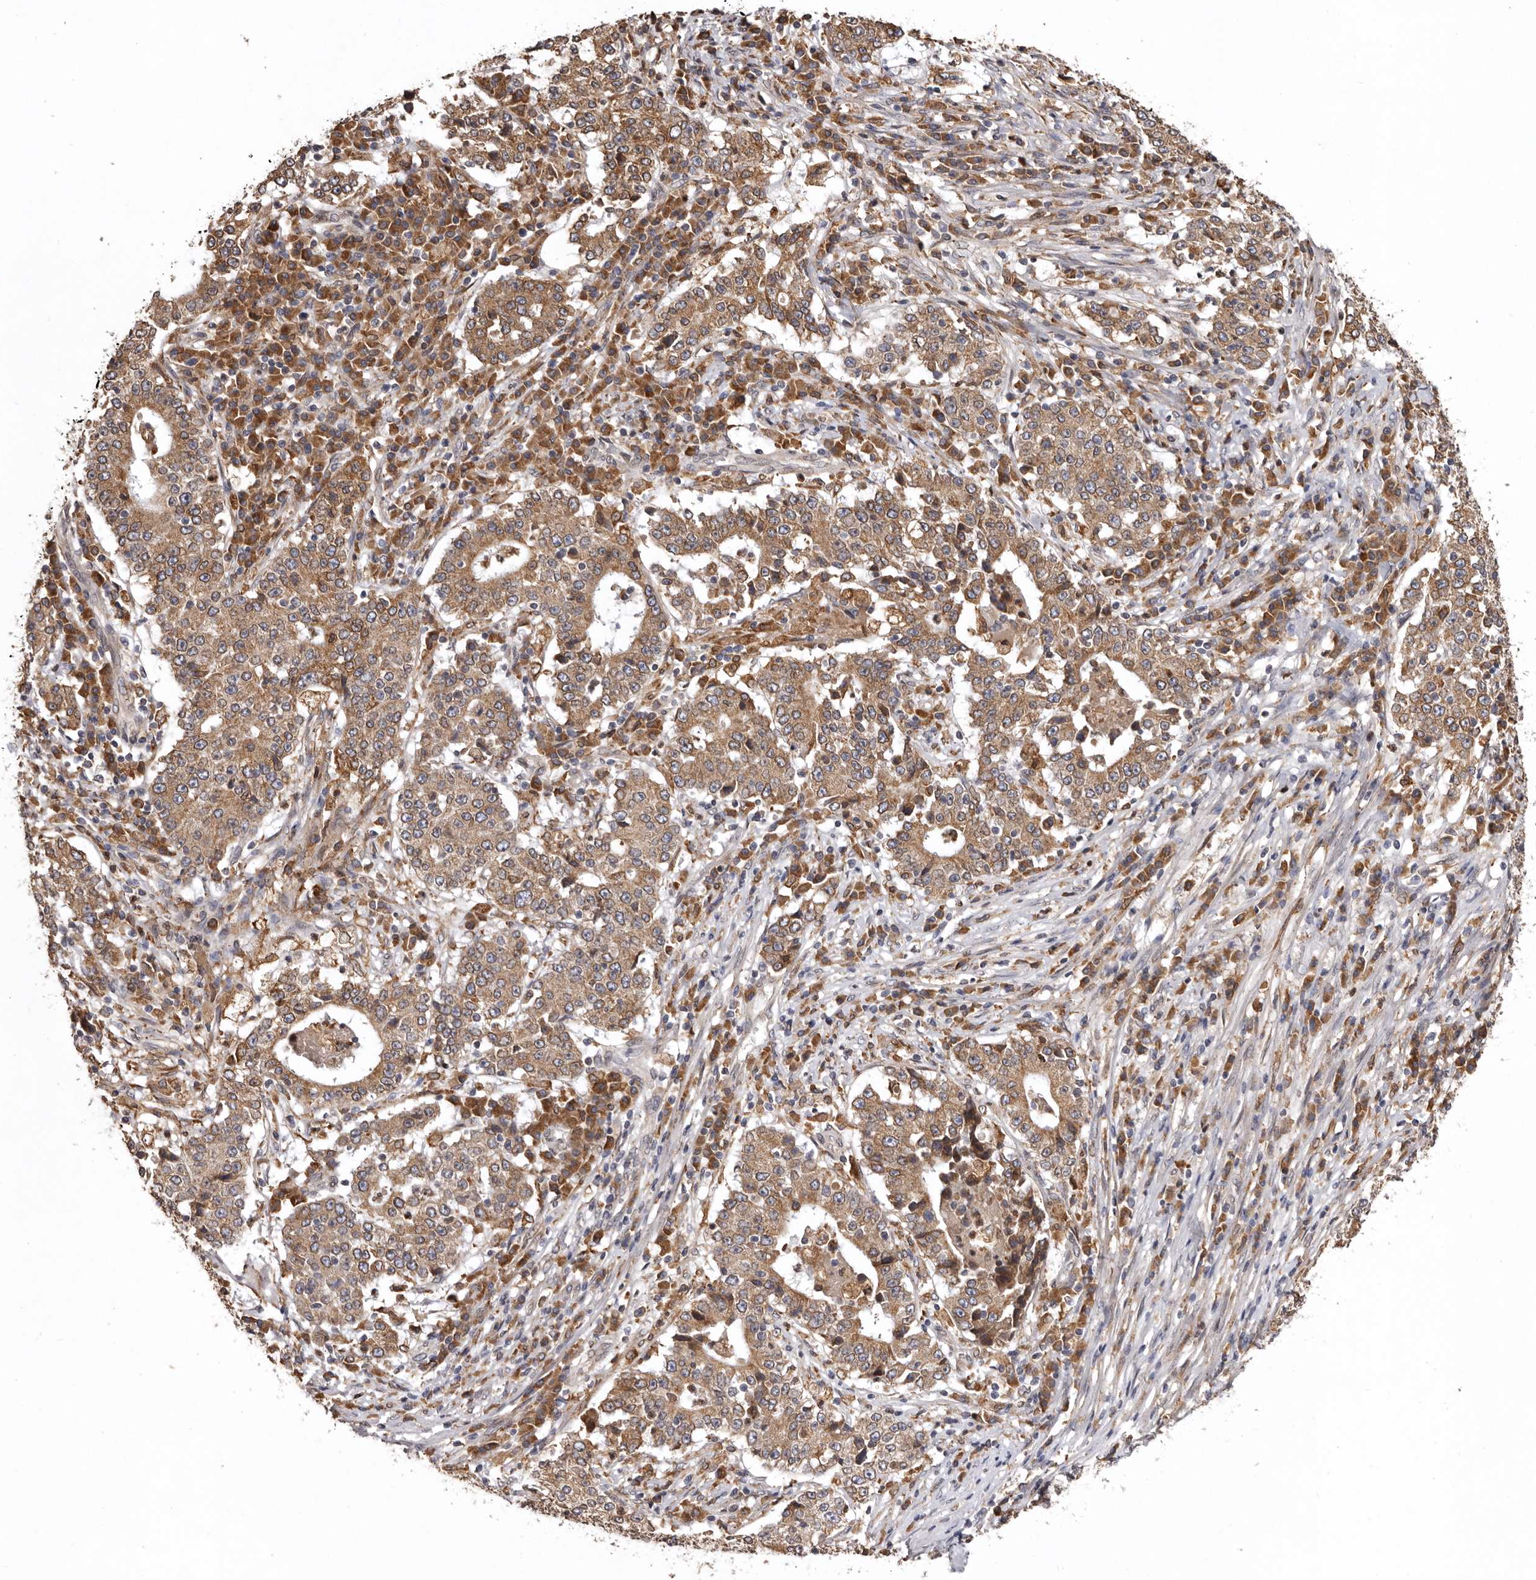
{"staining": {"intensity": "moderate", "quantity": ">75%", "location": "cytoplasmic/membranous"}, "tissue": "stomach cancer", "cell_type": "Tumor cells", "image_type": "cancer", "snomed": [{"axis": "morphology", "description": "Adenocarcinoma, NOS"}, {"axis": "topography", "description": "Stomach"}], "caption": "Tumor cells reveal moderate cytoplasmic/membranous expression in approximately >75% of cells in stomach adenocarcinoma.", "gene": "INKA2", "patient": {"sex": "male", "age": 59}}